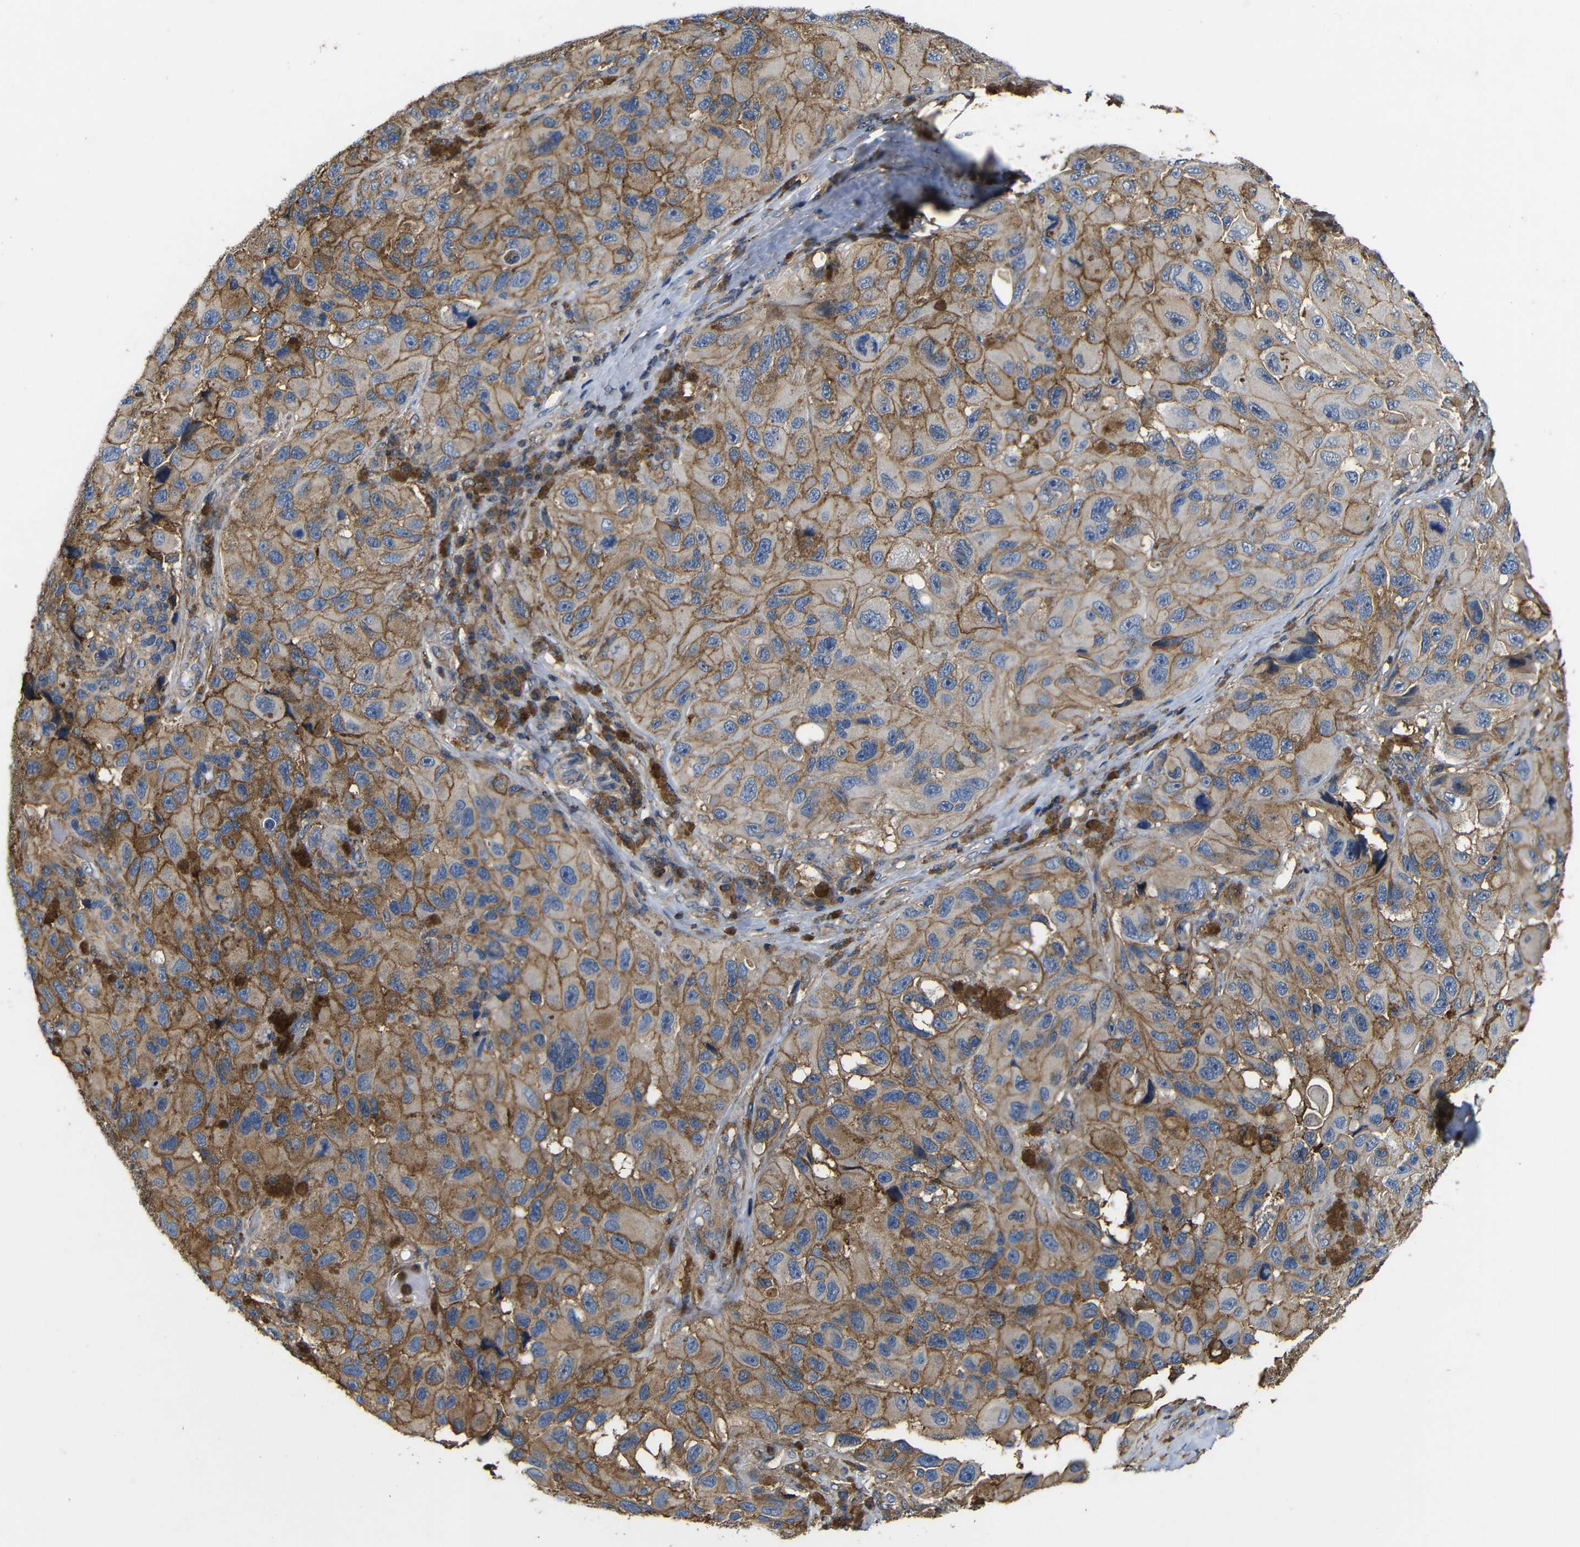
{"staining": {"intensity": "moderate", "quantity": ">75%", "location": "cytoplasmic/membranous"}, "tissue": "melanoma", "cell_type": "Tumor cells", "image_type": "cancer", "snomed": [{"axis": "morphology", "description": "Malignant melanoma, NOS"}, {"axis": "topography", "description": "Skin"}], "caption": "Immunohistochemical staining of human melanoma reveals medium levels of moderate cytoplasmic/membranous expression in about >75% of tumor cells.", "gene": "PI4KA", "patient": {"sex": "female", "age": 73}}